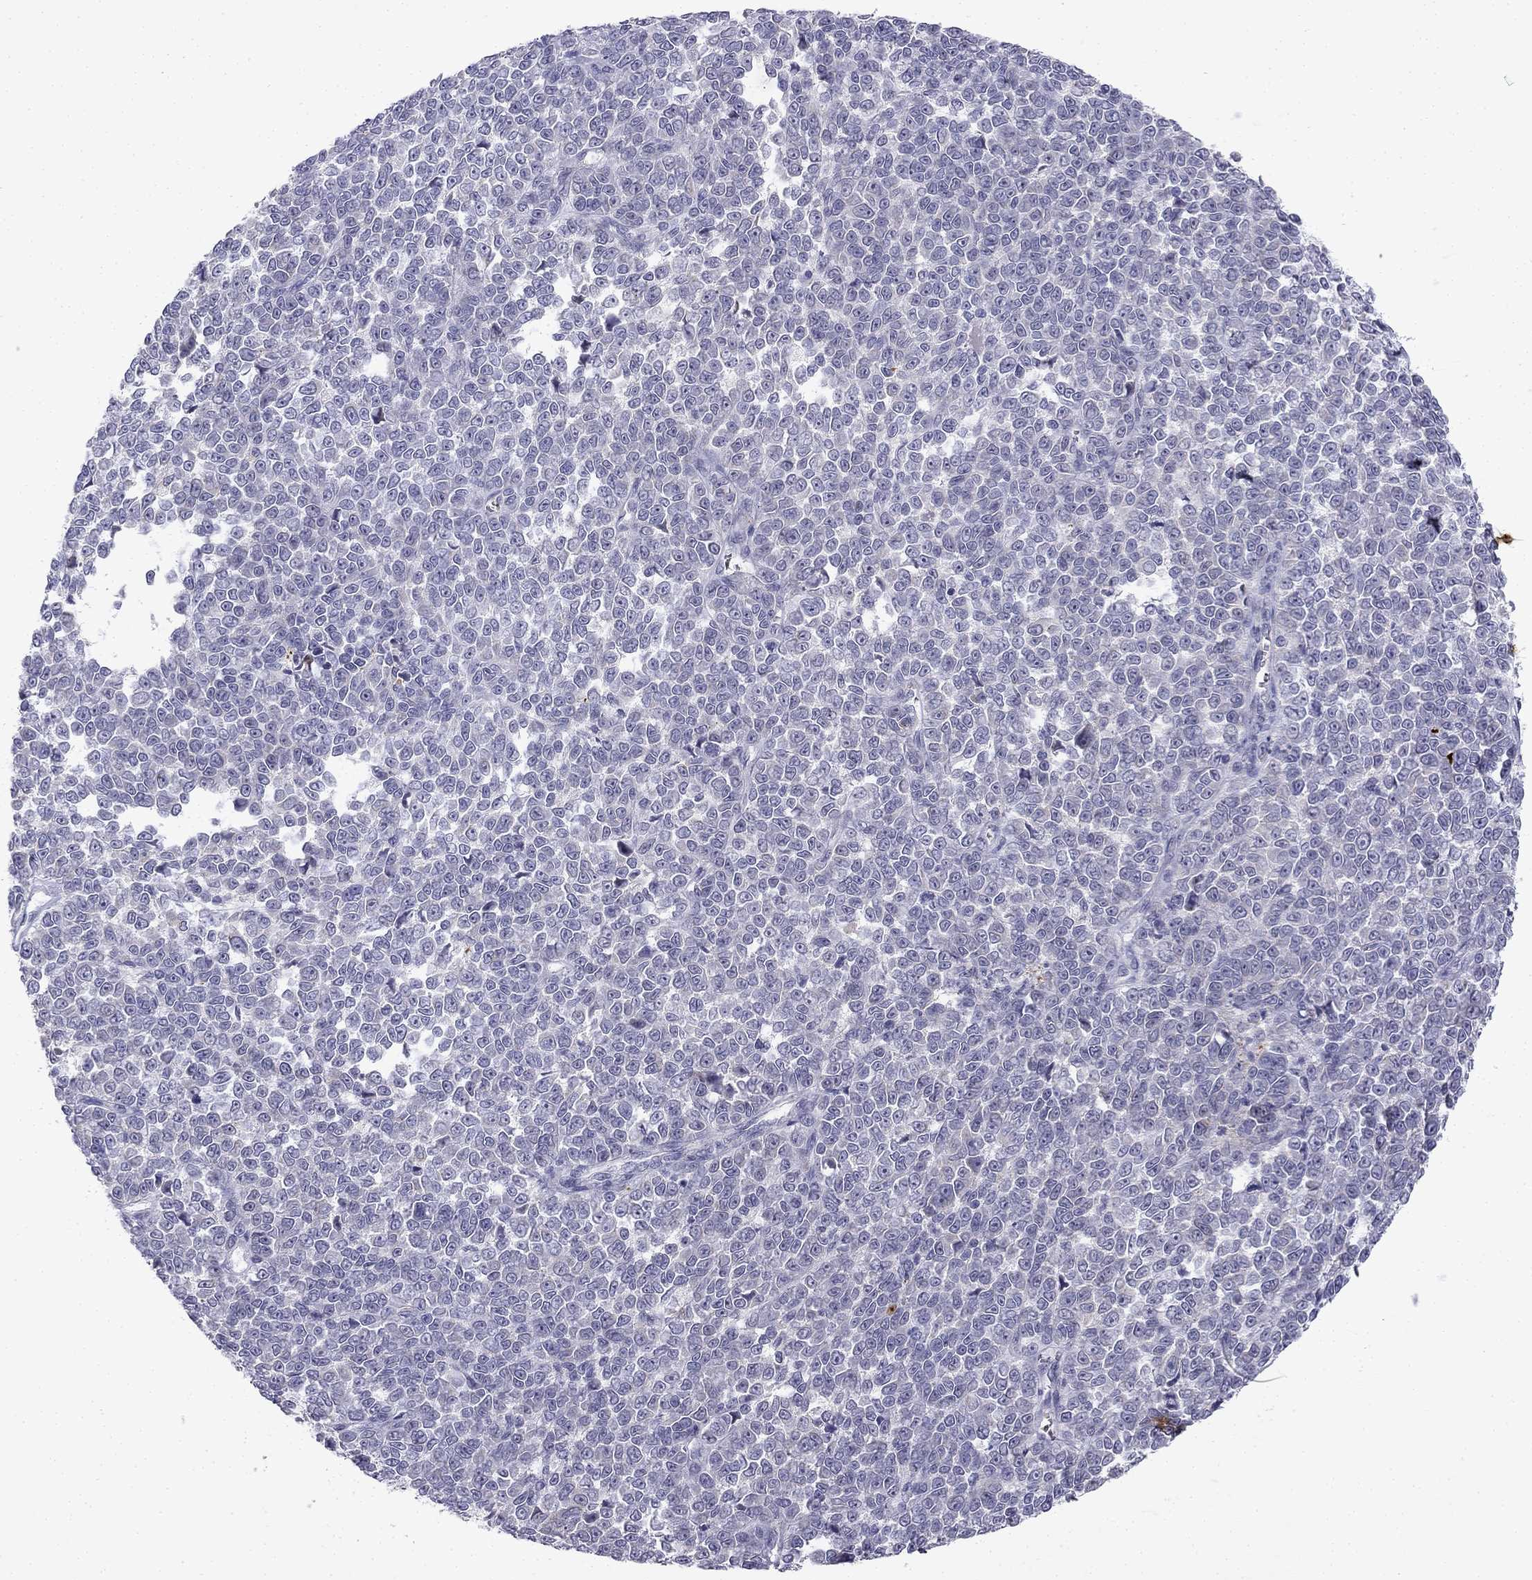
{"staining": {"intensity": "negative", "quantity": "none", "location": "none"}, "tissue": "melanoma", "cell_type": "Tumor cells", "image_type": "cancer", "snomed": [{"axis": "morphology", "description": "Malignant melanoma, NOS"}, {"axis": "topography", "description": "Skin"}], "caption": "High magnification brightfield microscopy of melanoma stained with DAB (3,3'-diaminobenzidine) (brown) and counterstained with hematoxylin (blue): tumor cells show no significant expression.", "gene": "SLC6A4", "patient": {"sex": "female", "age": 95}}